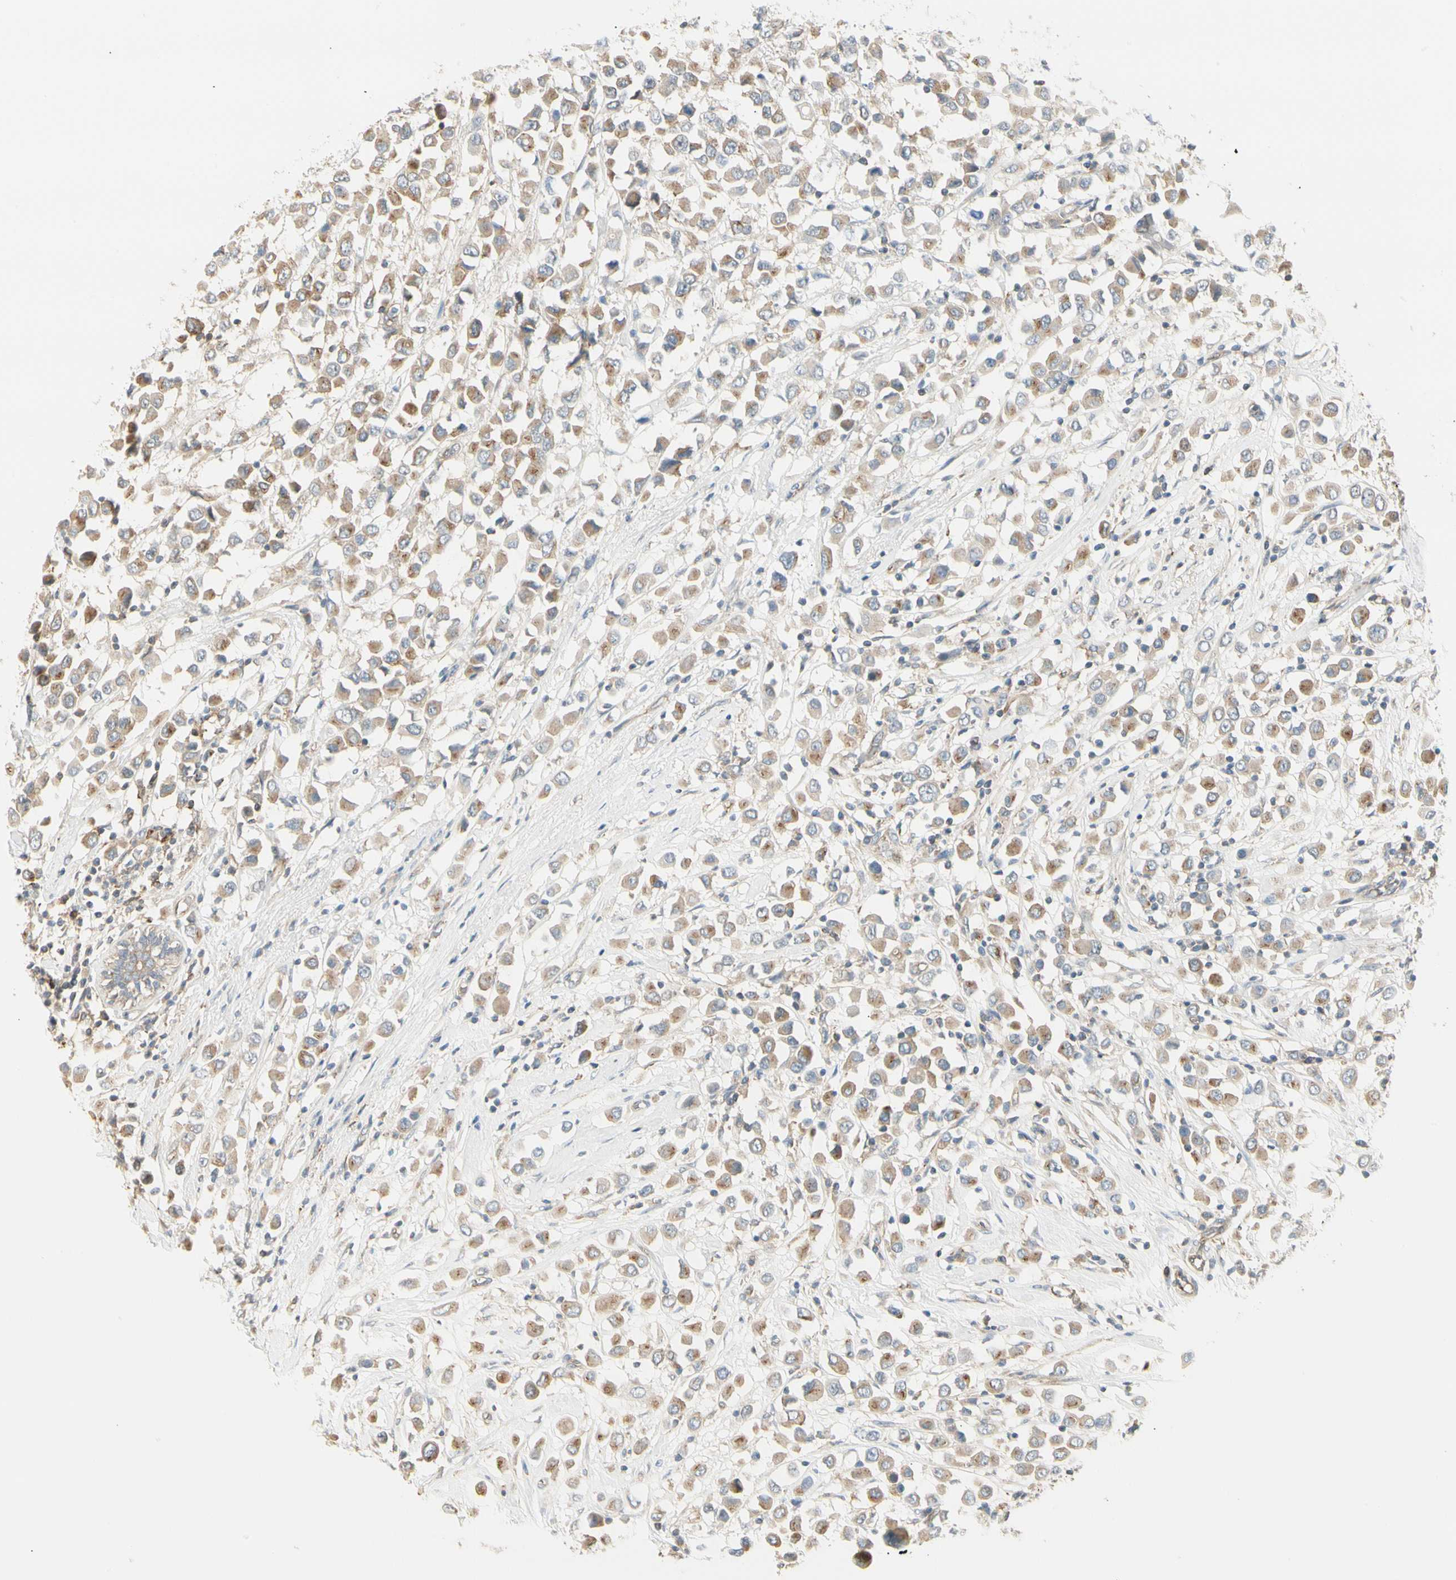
{"staining": {"intensity": "moderate", "quantity": ">75%", "location": "cytoplasmic/membranous"}, "tissue": "breast cancer", "cell_type": "Tumor cells", "image_type": "cancer", "snomed": [{"axis": "morphology", "description": "Duct carcinoma"}, {"axis": "topography", "description": "Breast"}], "caption": "DAB immunohistochemical staining of human breast cancer shows moderate cytoplasmic/membranous protein expression in about >75% of tumor cells. The staining was performed using DAB, with brown indicating positive protein expression. Nuclei are stained blue with hematoxylin.", "gene": "AGFG1", "patient": {"sex": "female", "age": 61}}